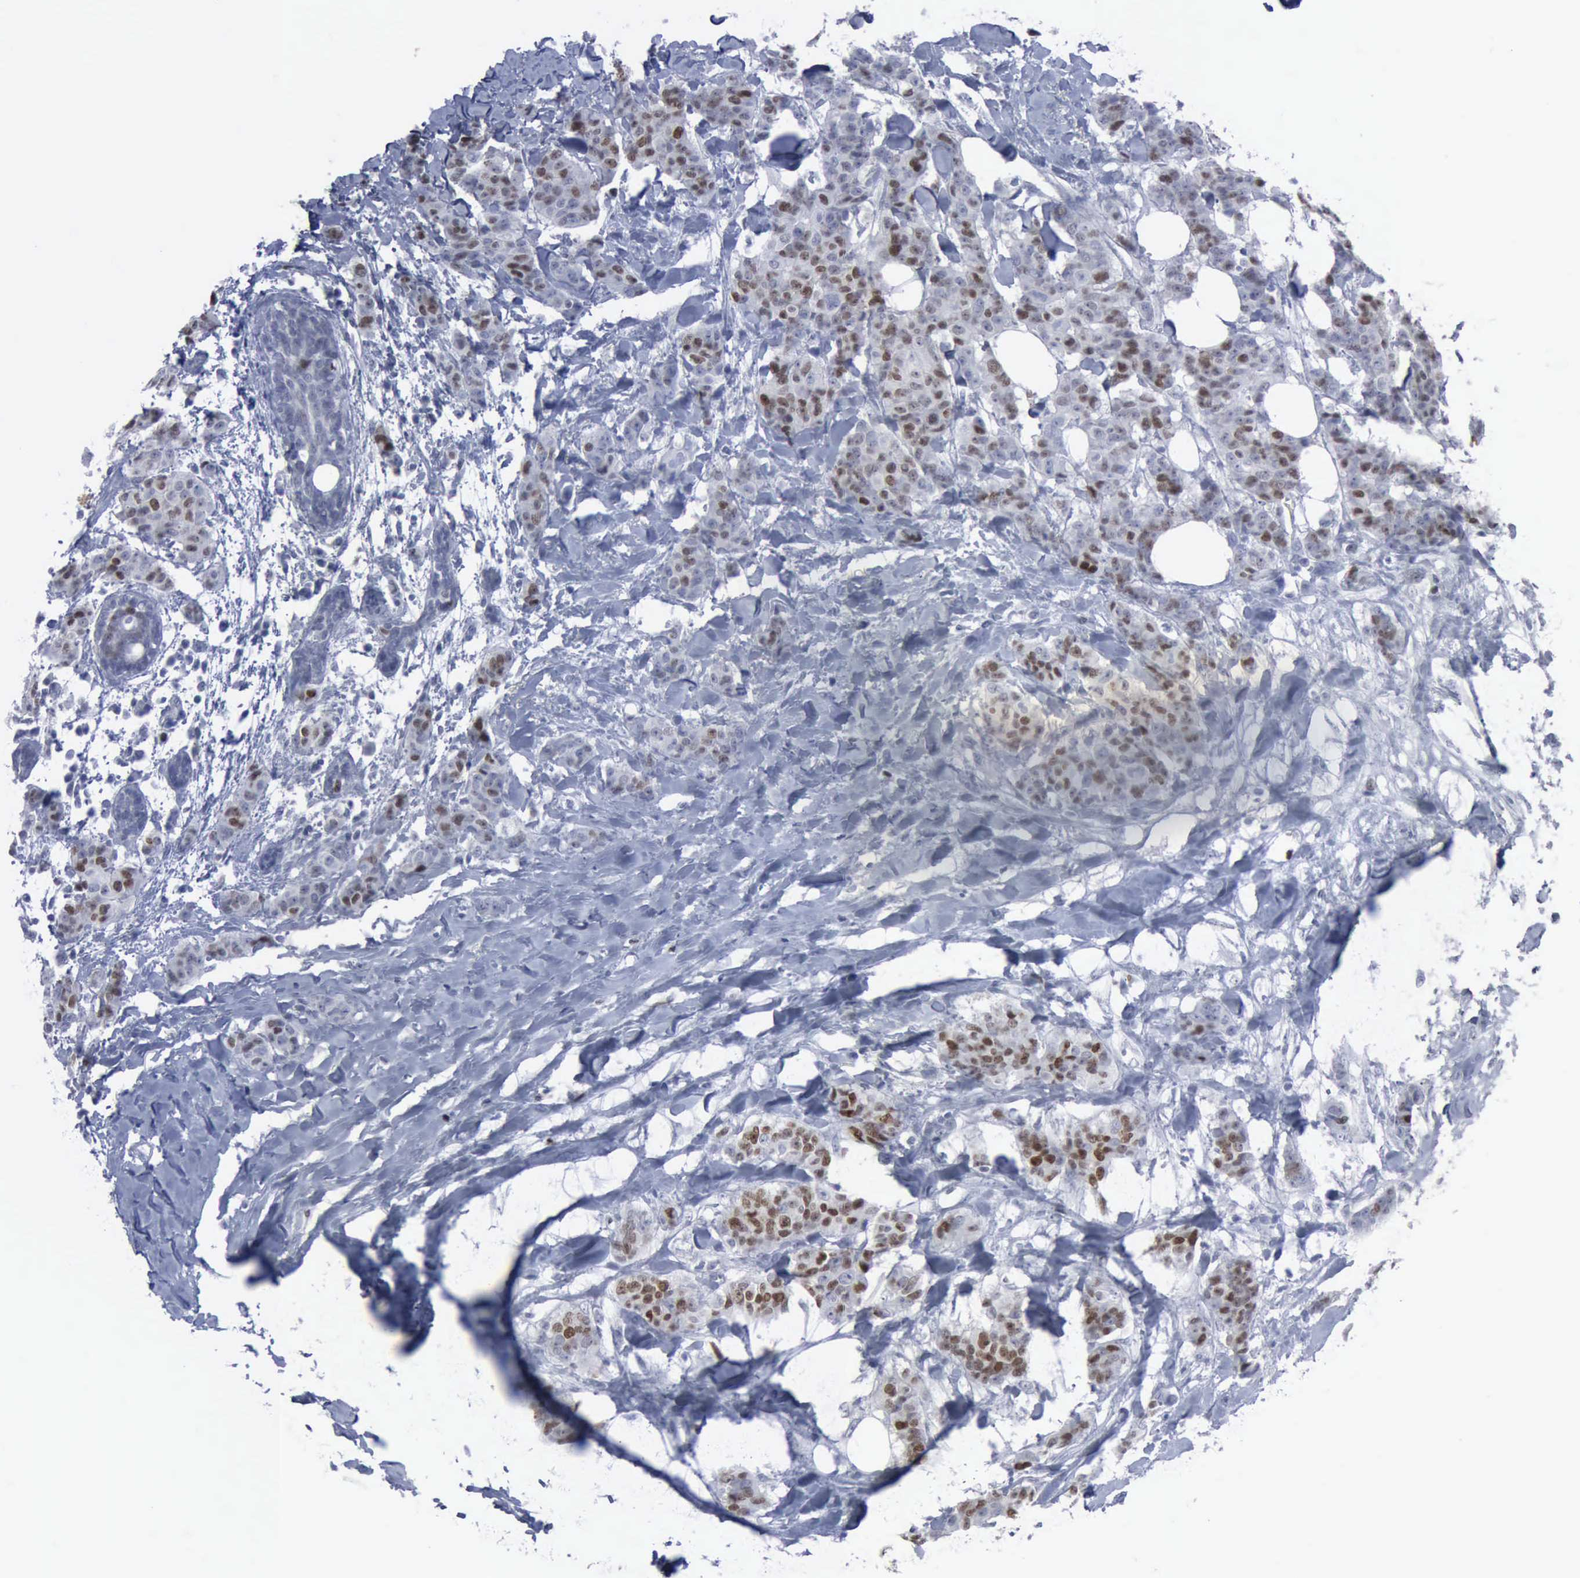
{"staining": {"intensity": "moderate", "quantity": "25%-75%", "location": "nuclear"}, "tissue": "breast cancer", "cell_type": "Tumor cells", "image_type": "cancer", "snomed": [{"axis": "morphology", "description": "Duct carcinoma"}, {"axis": "topography", "description": "Breast"}], "caption": "Immunohistochemical staining of human infiltrating ductal carcinoma (breast) displays medium levels of moderate nuclear protein positivity in about 25%-75% of tumor cells. The protein is stained brown, and the nuclei are stained in blue (DAB (3,3'-diaminobenzidine) IHC with brightfield microscopy, high magnification).", "gene": "MCM5", "patient": {"sex": "female", "age": 40}}